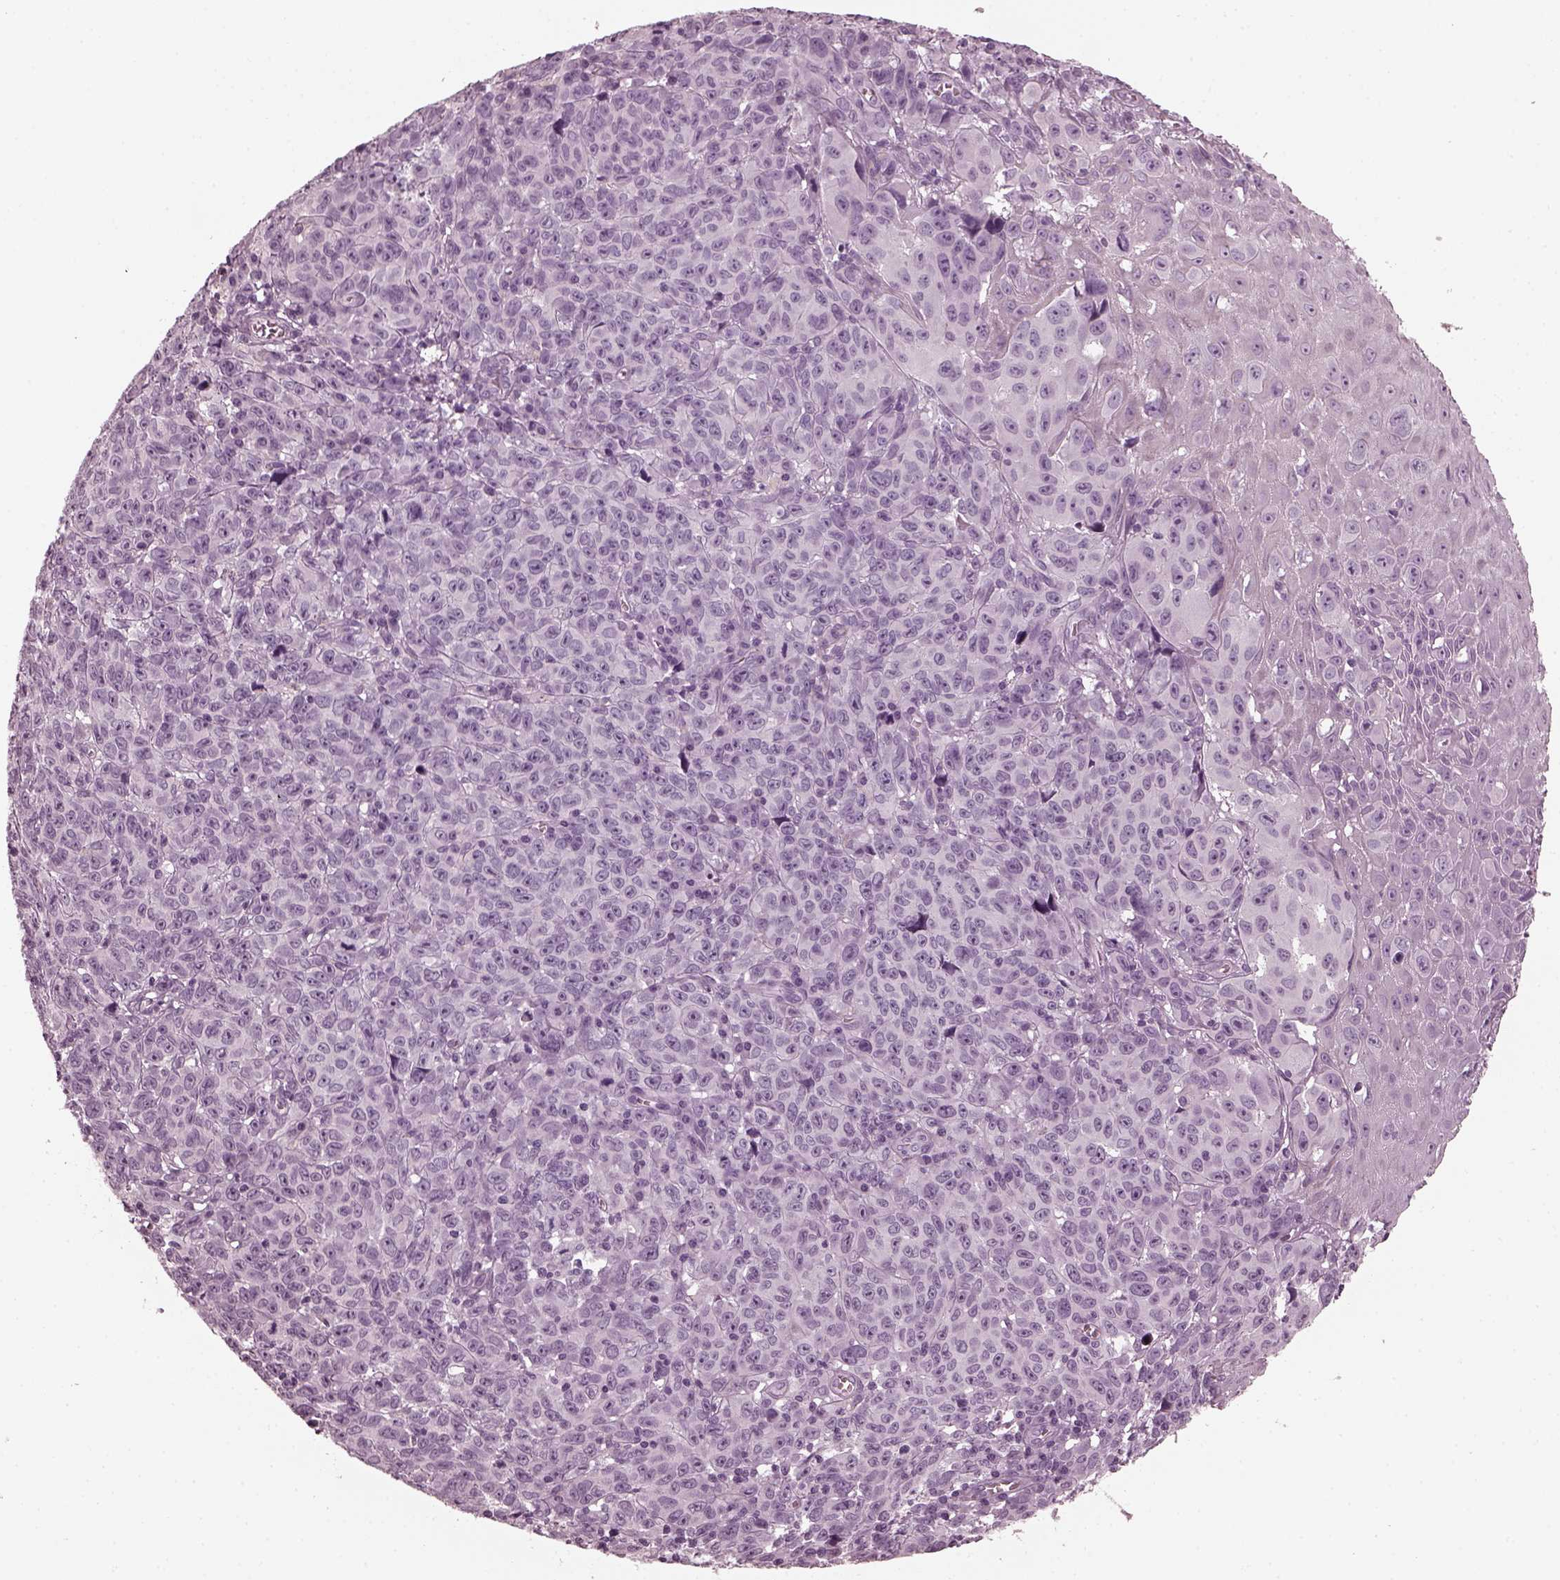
{"staining": {"intensity": "negative", "quantity": "none", "location": "none"}, "tissue": "melanoma", "cell_type": "Tumor cells", "image_type": "cancer", "snomed": [{"axis": "morphology", "description": "Malignant melanoma, NOS"}, {"axis": "topography", "description": "Vulva, labia, clitoris and Bartholin´s gland, NO"}], "caption": "Malignant melanoma was stained to show a protein in brown. There is no significant positivity in tumor cells.", "gene": "GRM6", "patient": {"sex": "female", "age": 75}}